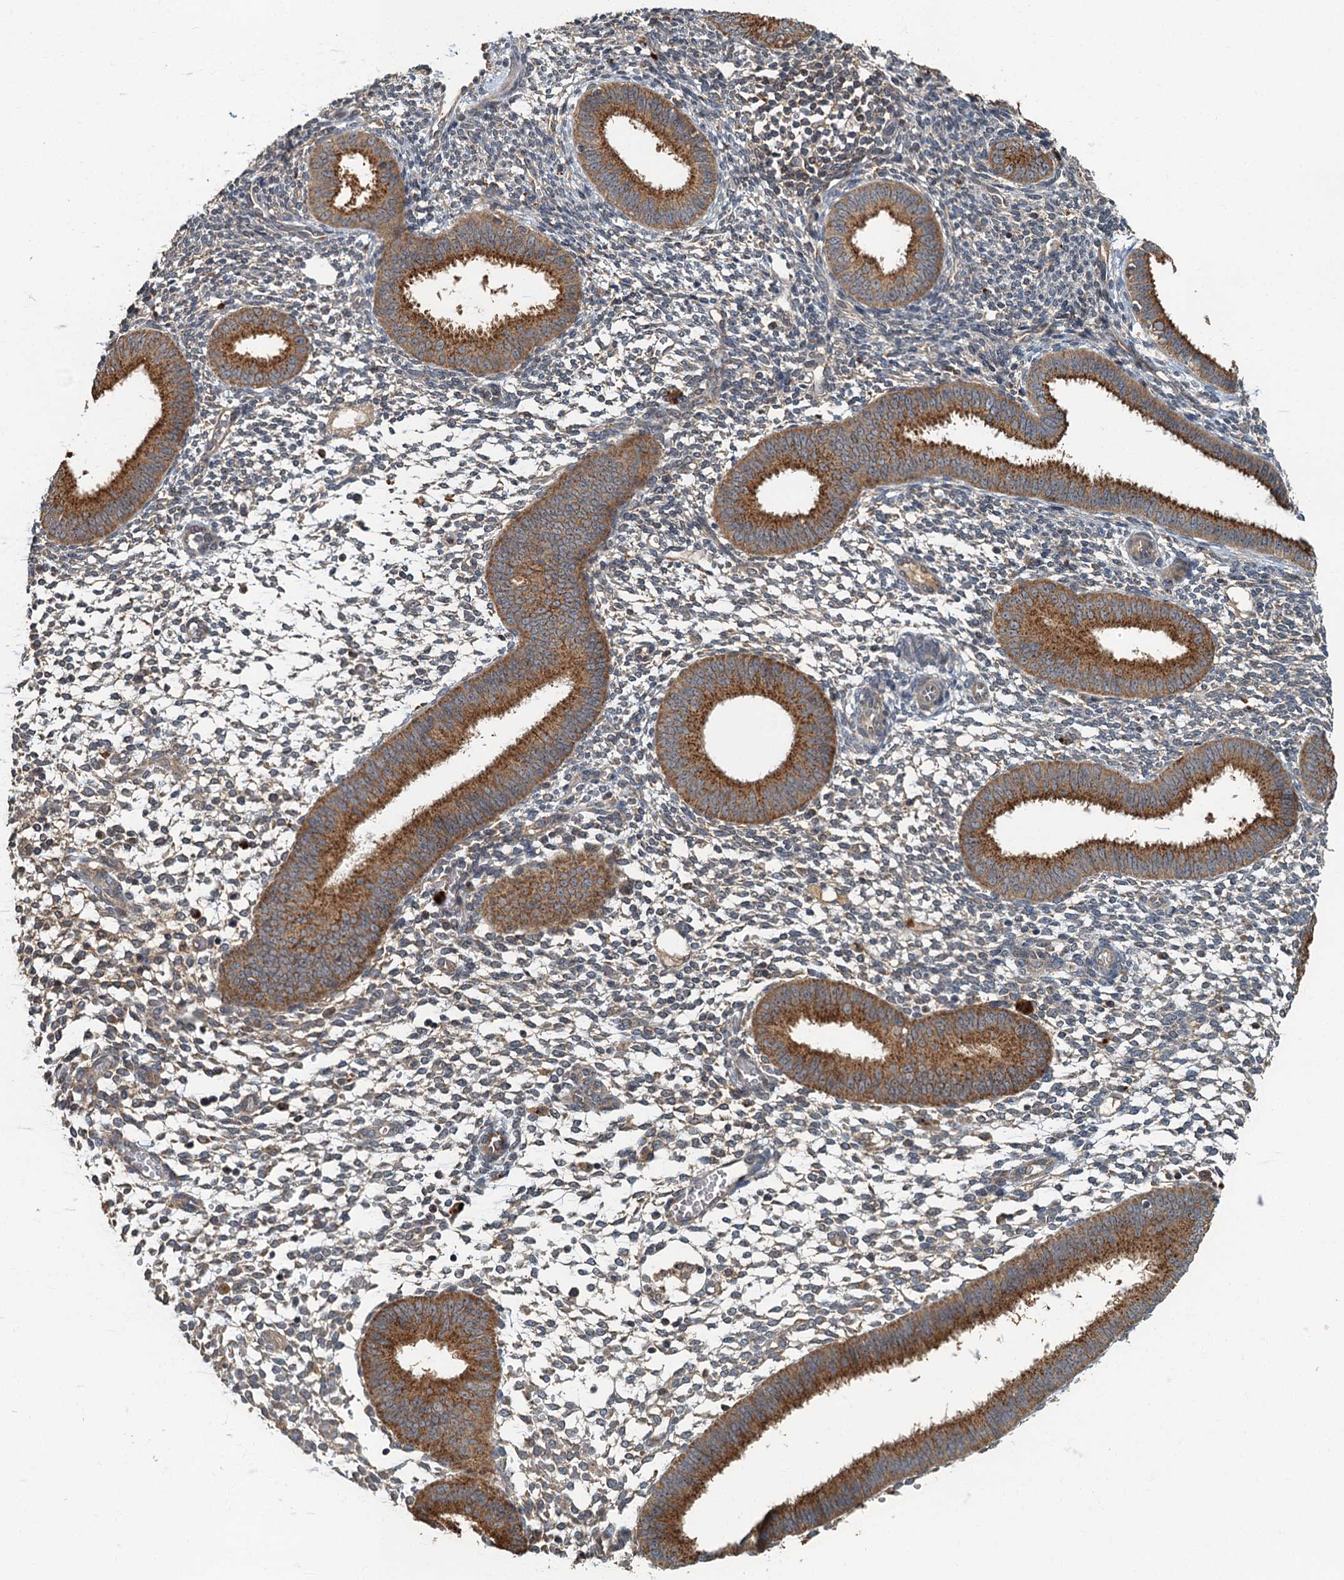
{"staining": {"intensity": "weak", "quantity": "25%-75%", "location": "cytoplasmic/membranous"}, "tissue": "endometrium", "cell_type": "Cells in endometrial stroma", "image_type": "normal", "snomed": [{"axis": "morphology", "description": "Normal tissue, NOS"}, {"axis": "topography", "description": "Uterus"}, {"axis": "topography", "description": "Endometrium"}], "caption": "Immunohistochemical staining of unremarkable endometrium displays 25%-75% levels of weak cytoplasmic/membranous protein staining in about 25%-75% of cells in endometrial stroma. The staining was performed using DAB, with brown indicating positive protein expression. Nuclei are stained blue with hematoxylin.", "gene": "WDCP", "patient": {"sex": "female", "age": 48}}